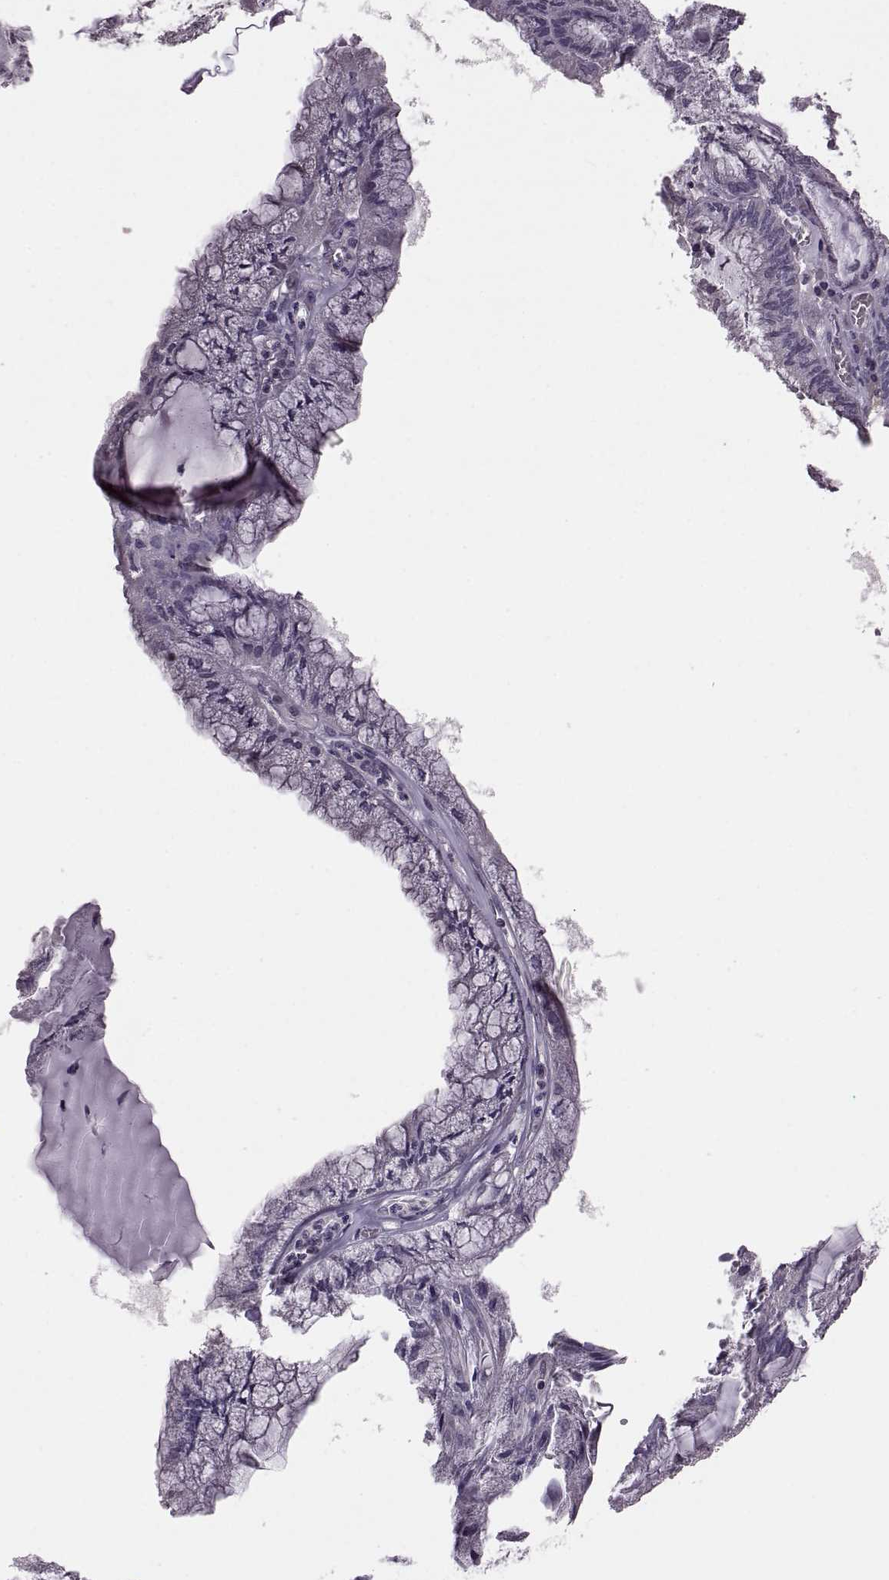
{"staining": {"intensity": "negative", "quantity": "none", "location": "none"}, "tissue": "endometrial cancer", "cell_type": "Tumor cells", "image_type": "cancer", "snomed": [{"axis": "morphology", "description": "Carcinoma, NOS"}, {"axis": "topography", "description": "Endometrium"}], "caption": "Endometrial cancer (carcinoma) was stained to show a protein in brown. There is no significant positivity in tumor cells.", "gene": "CDC42SE1", "patient": {"sex": "female", "age": 62}}